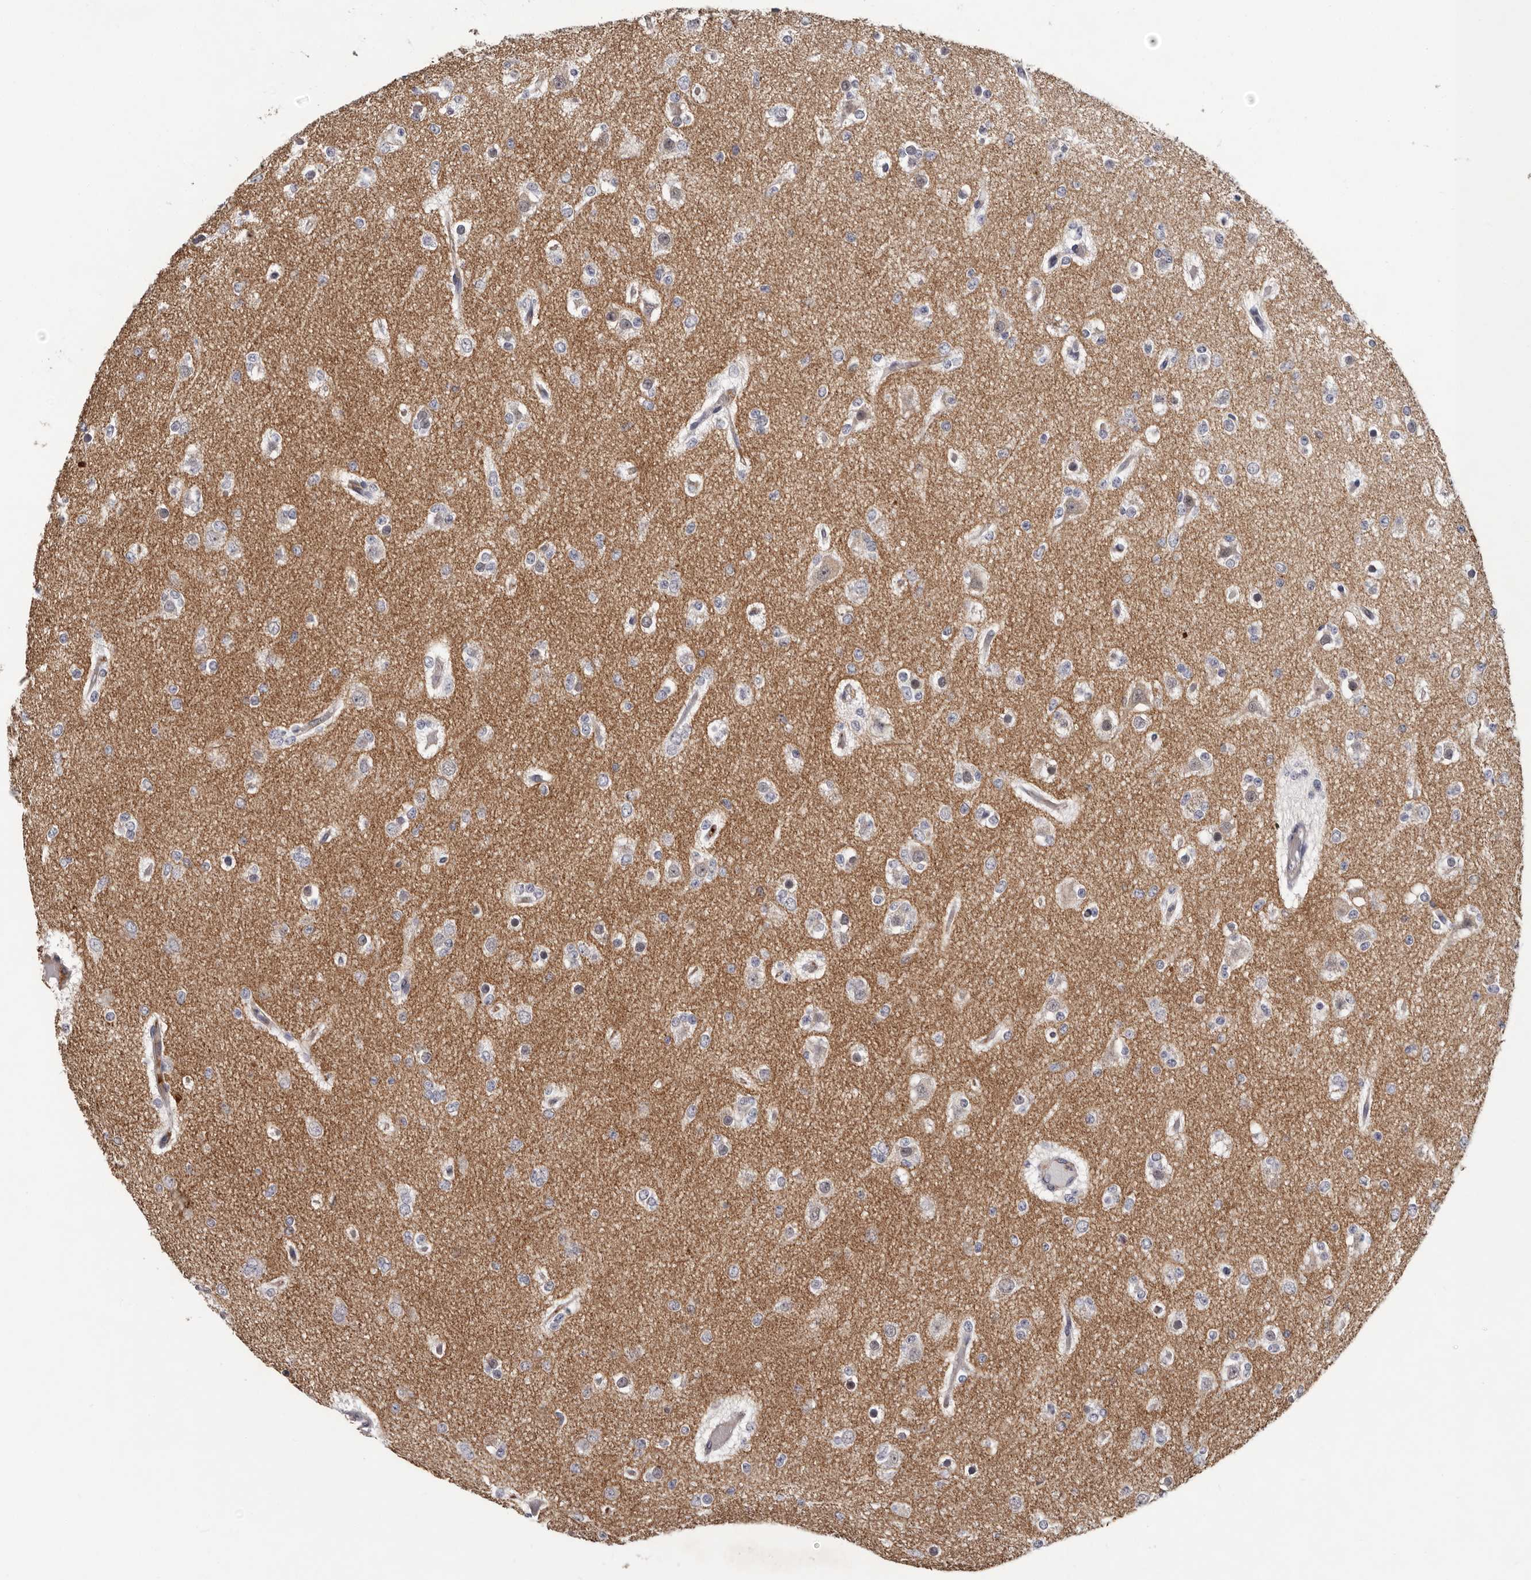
{"staining": {"intensity": "negative", "quantity": "none", "location": "none"}, "tissue": "glioma", "cell_type": "Tumor cells", "image_type": "cancer", "snomed": [{"axis": "morphology", "description": "Glioma, malignant, Low grade"}, {"axis": "topography", "description": "Brain"}], "caption": "A micrograph of human malignant low-grade glioma is negative for staining in tumor cells.", "gene": "MED8", "patient": {"sex": "female", "age": 22}}